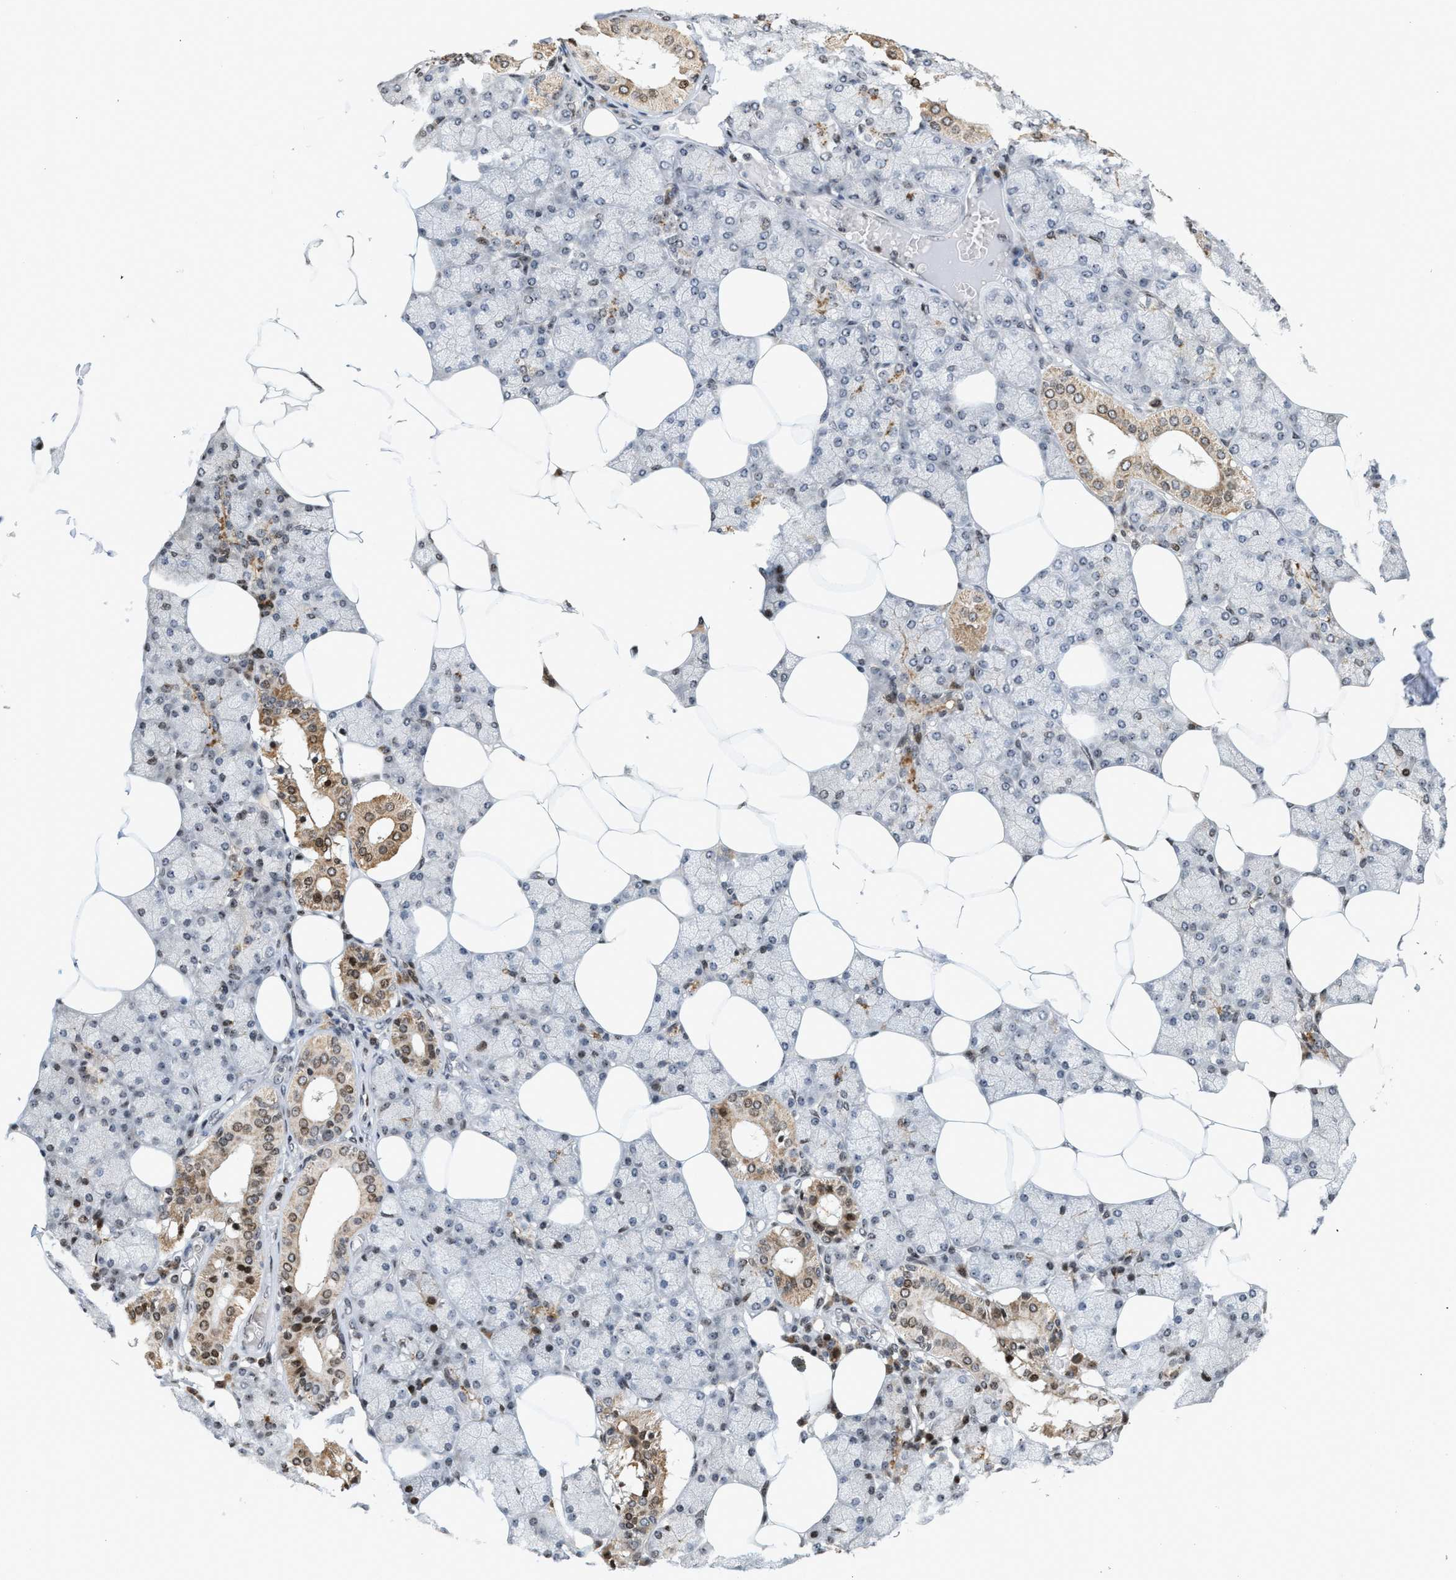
{"staining": {"intensity": "strong", "quantity": "25%-75%", "location": "cytoplasmic/membranous,nuclear"}, "tissue": "salivary gland", "cell_type": "Glandular cells", "image_type": "normal", "snomed": [{"axis": "morphology", "description": "Normal tissue, NOS"}, {"axis": "topography", "description": "Salivary gland"}], "caption": "Normal salivary gland reveals strong cytoplasmic/membranous,nuclear expression in about 25%-75% of glandular cells, visualized by immunohistochemistry.", "gene": "PDZD2", "patient": {"sex": "male", "age": 62}}